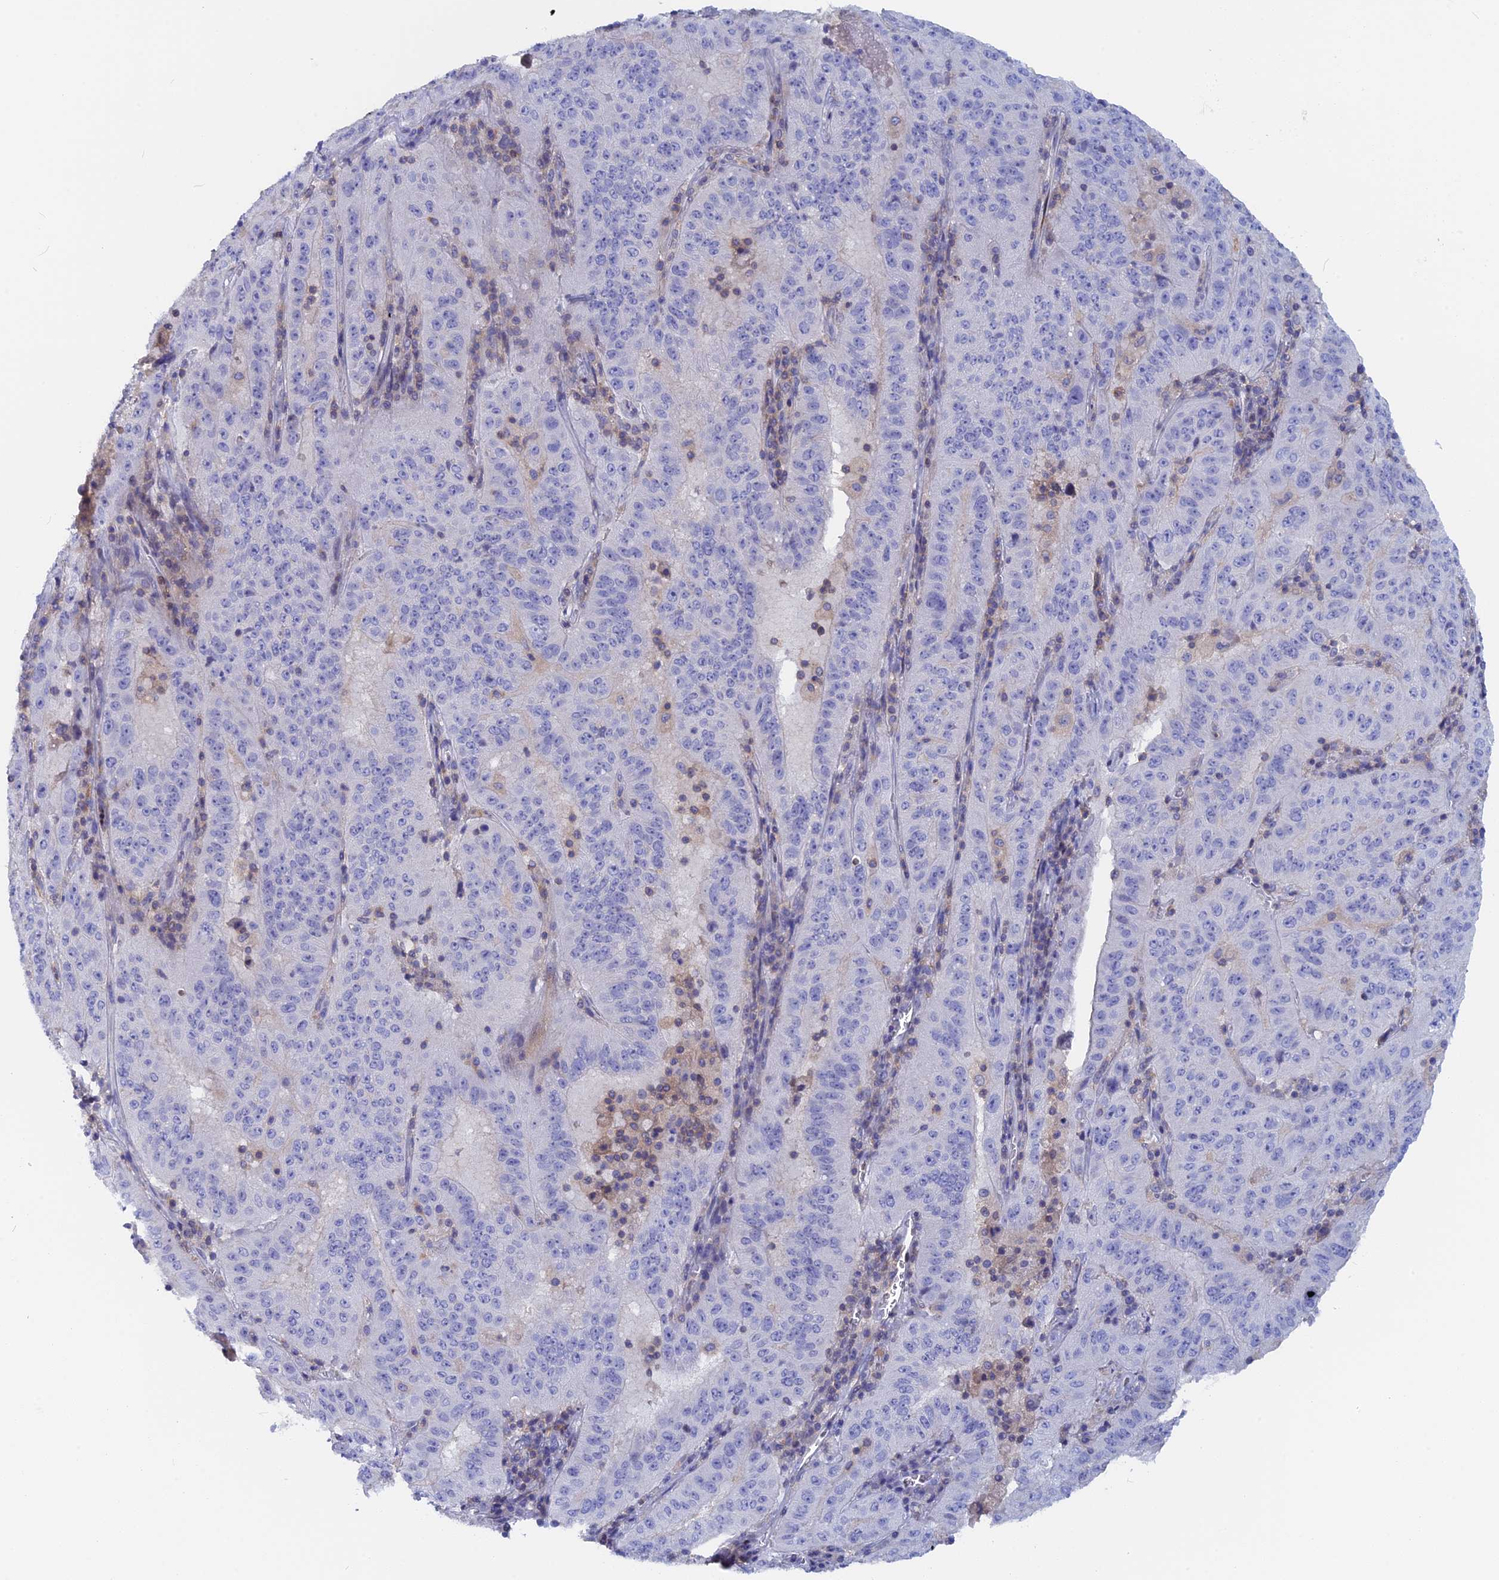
{"staining": {"intensity": "negative", "quantity": "none", "location": "none"}, "tissue": "pancreatic cancer", "cell_type": "Tumor cells", "image_type": "cancer", "snomed": [{"axis": "morphology", "description": "Adenocarcinoma, NOS"}, {"axis": "topography", "description": "Pancreas"}], "caption": "This is an immunohistochemistry image of pancreatic cancer (adenocarcinoma). There is no staining in tumor cells.", "gene": "ACP7", "patient": {"sex": "male", "age": 63}}